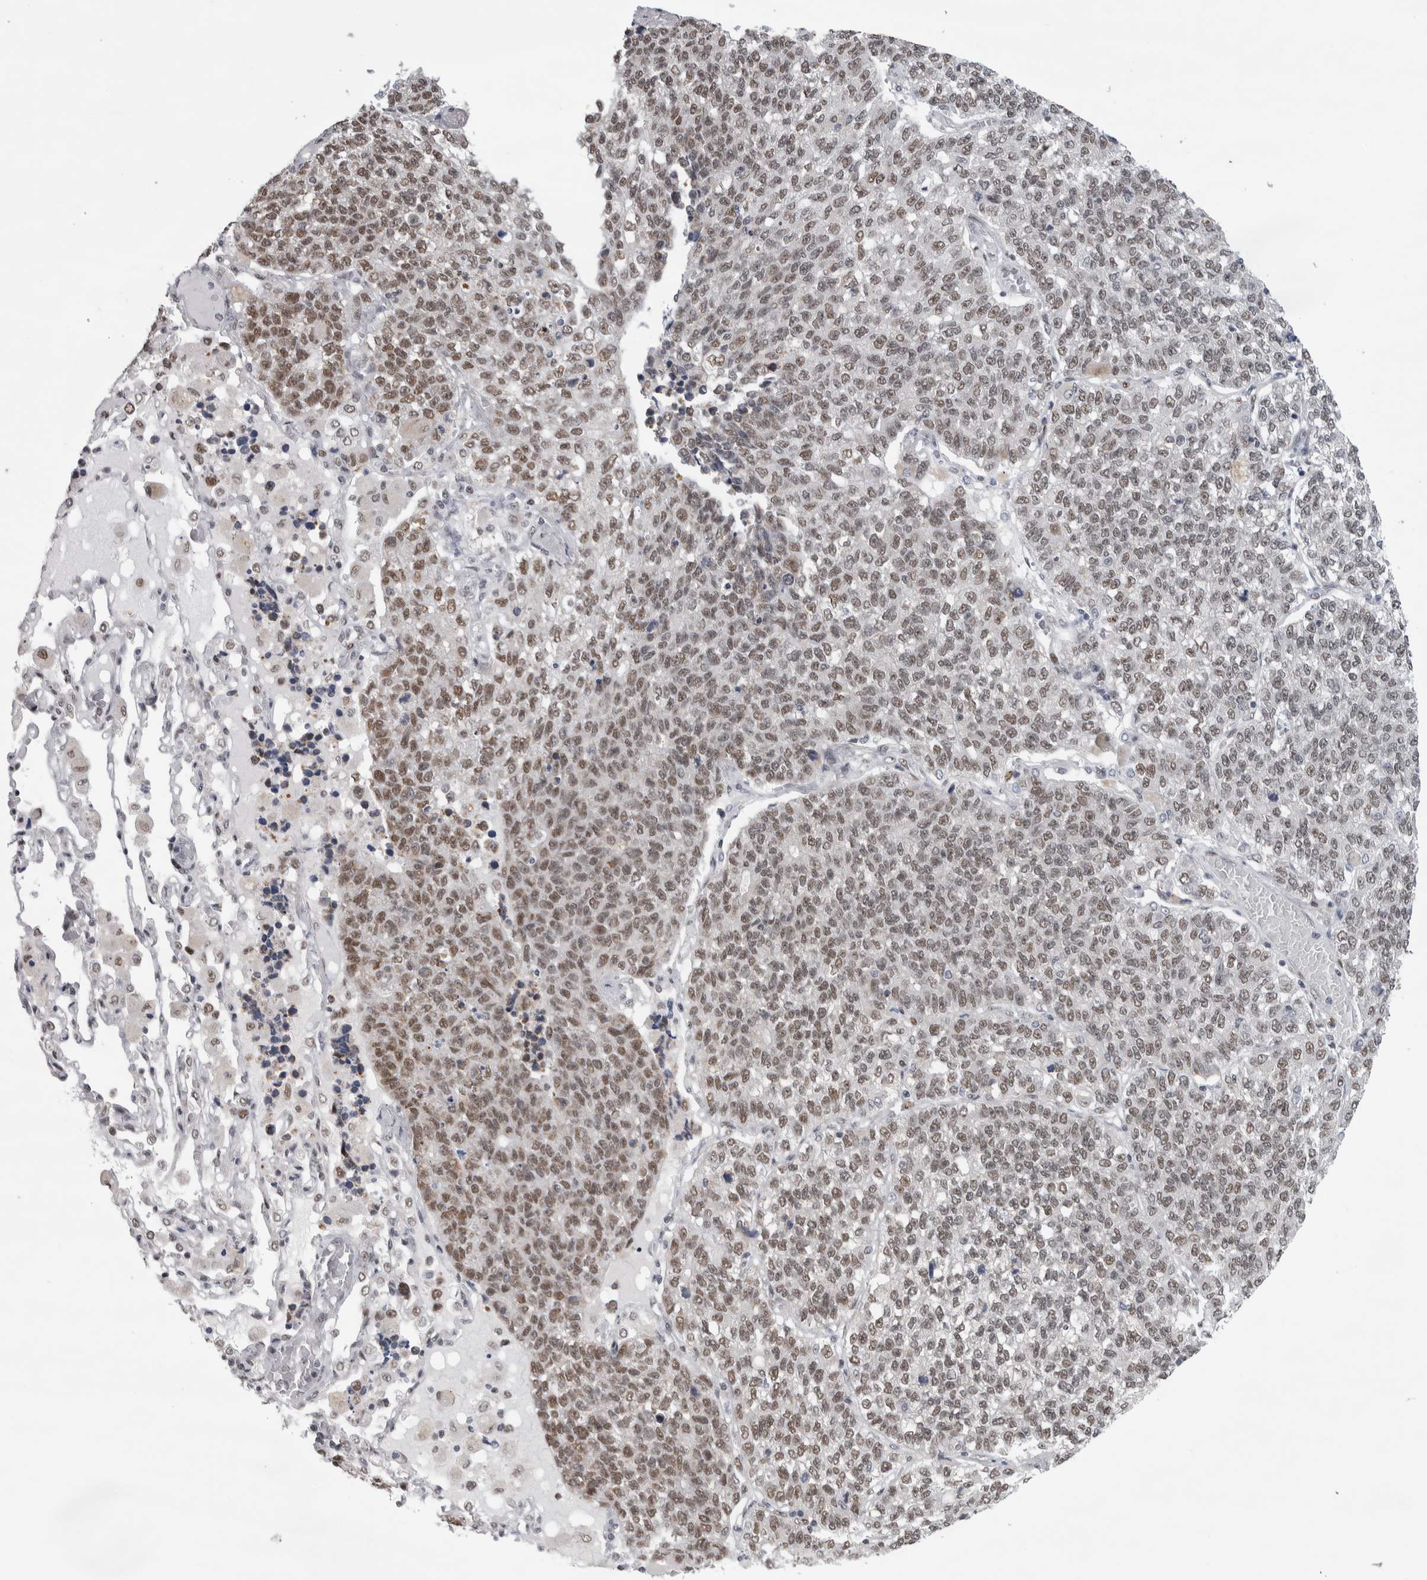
{"staining": {"intensity": "moderate", "quantity": ">75%", "location": "nuclear"}, "tissue": "lung cancer", "cell_type": "Tumor cells", "image_type": "cancer", "snomed": [{"axis": "morphology", "description": "Adenocarcinoma, NOS"}, {"axis": "topography", "description": "Lung"}], "caption": "A micrograph of lung adenocarcinoma stained for a protein reveals moderate nuclear brown staining in tumor cells. (DAB (3,3'-diaminobenzidine) IHC with brightfield microscopy, high magnification).", "gene": "HEXIM2", "patient": {"sex": "male", "age": 49}}